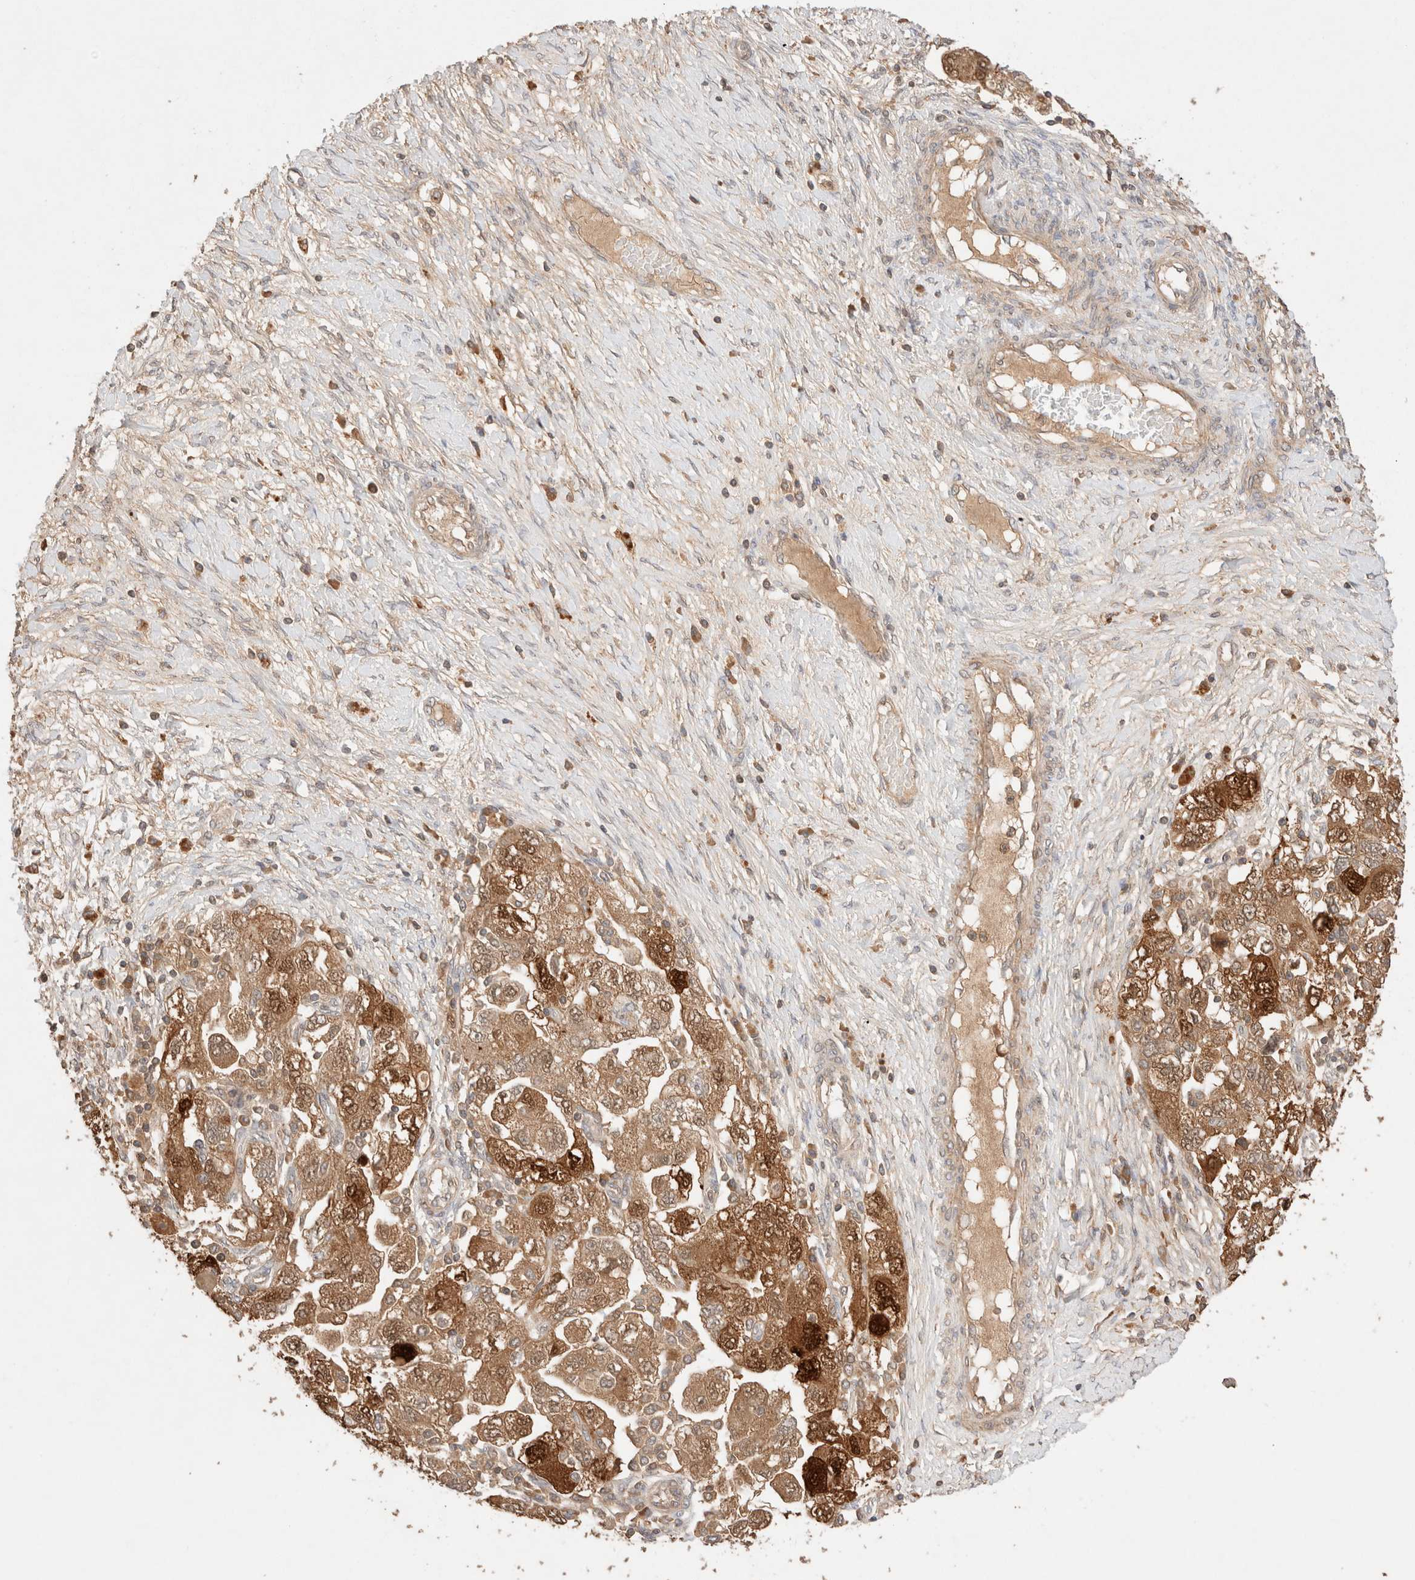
{"staining": {"intensity": "moderate", "quantity": ">75%", "location": "cytoplasmic/membranous,nuclear"}, "tissue": "ovarian cancer", "cell_type": "Tumor cells", "image_type": "cancer", "snomed": [{"axis": "morphology", "description": "Carcinoma, NOS"}, {"axis": "morphology", "description": "Cystadenocarcinoma, serous, NOS"}, {"axis": "topography", "description": "Ovary"}], "caption": "Ovarian cancer (carcinoma) stained with a brown dye reveals moderate cytoplasmic/membranous and nuclear positive expression in about >75% of tumor cells.", "gene": "CARNMT1", "patient": {"sex": "female", "age": 69}}